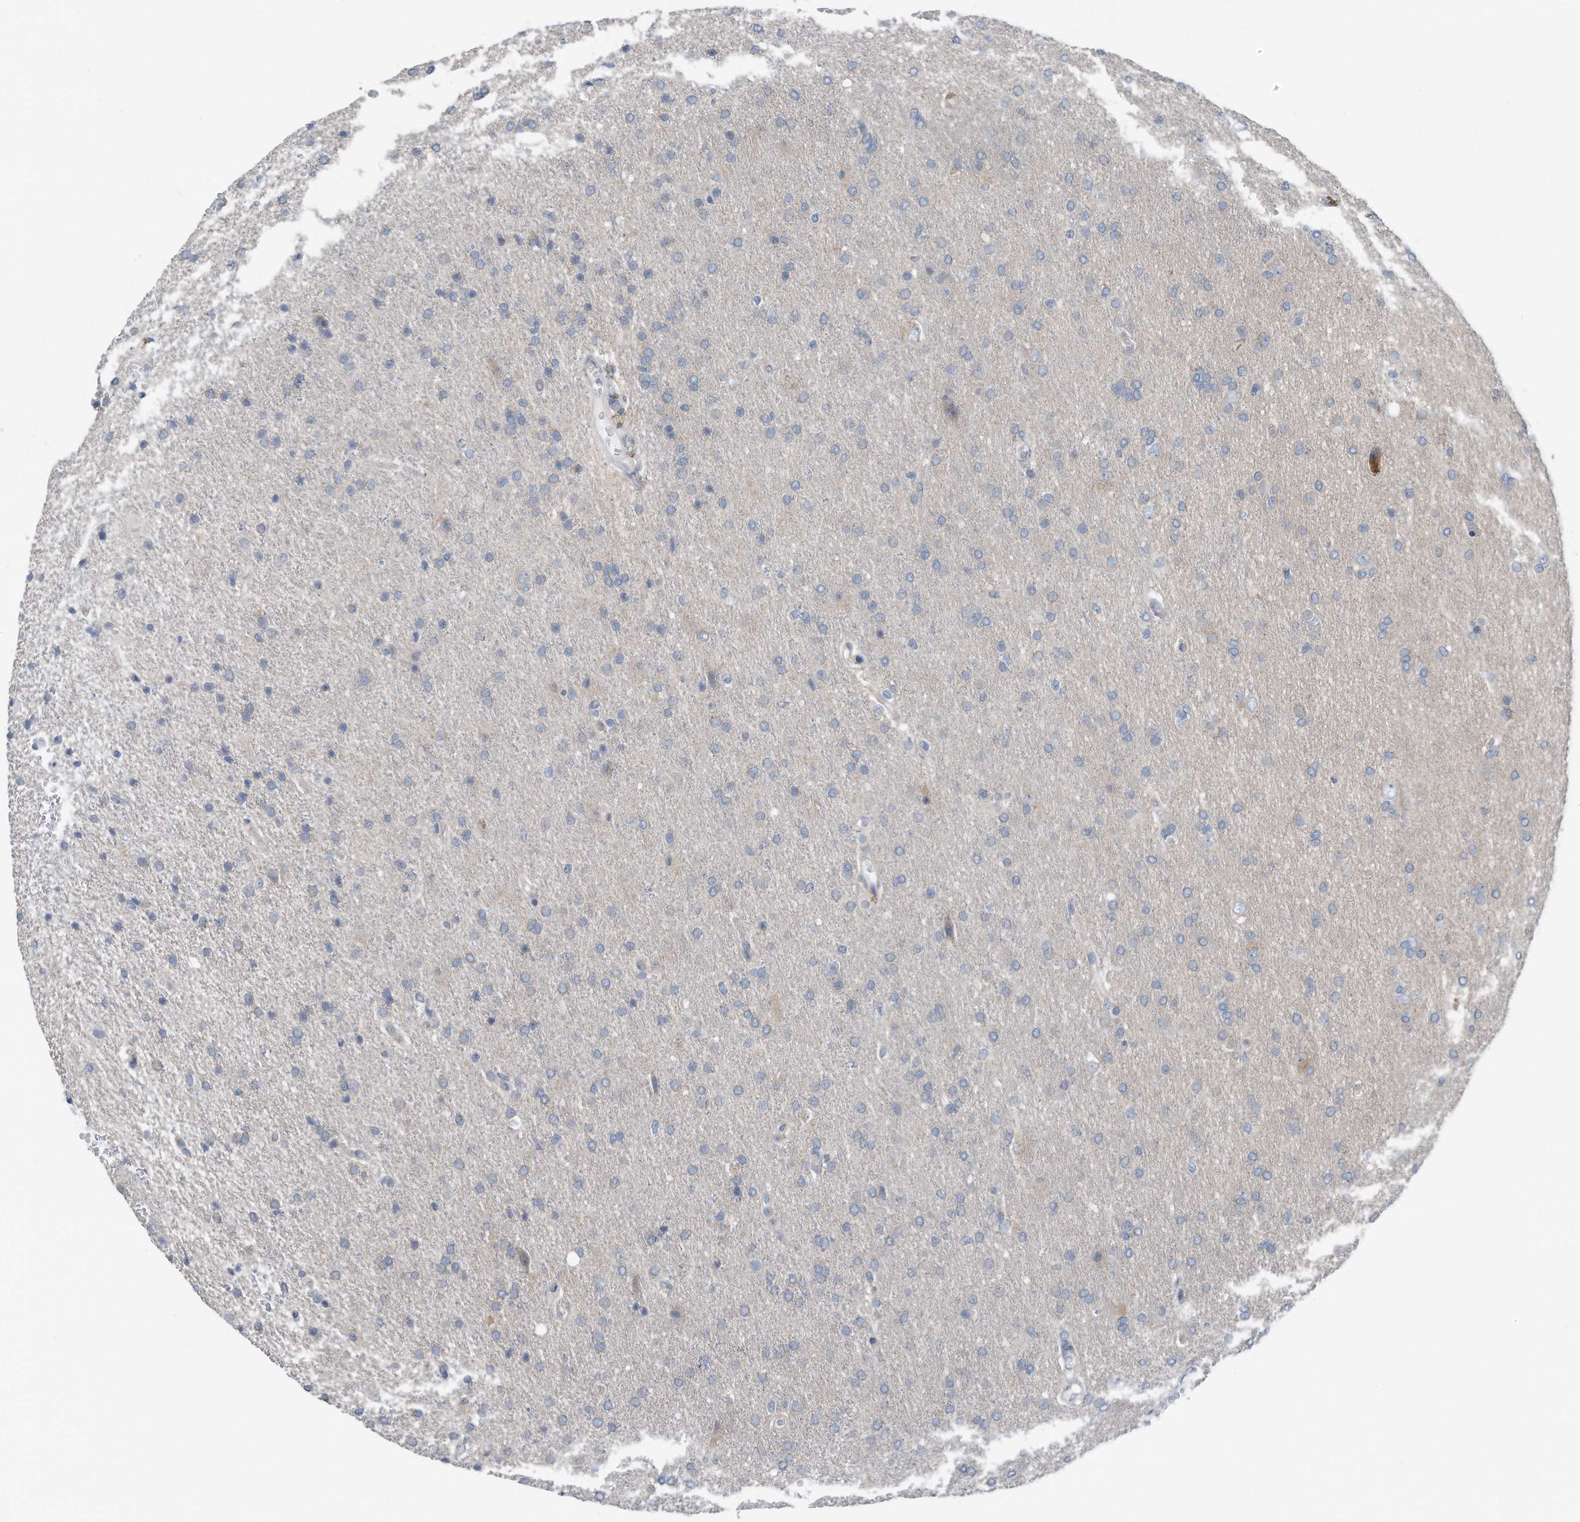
{"staining": {"intensity": "negative", "quantity": "none", "location": "none"}, "tissue": "glioma", "cell_type": "Tumor cells", "image_type": "cancer", "snomed": [{"axis": "morphology", "description": "Glioma, malignant, High grade"}, {"axis": "topography", "description": "Brain"}], "caption": "The photomicrograph displays no significant expression in tumor cells of glioma. Brightfield microscopy of immunohistochemistry stained with DAB (3,3'-diaminobenzidine) (brown) and hematoxylin (blue), captured at high magnification.", "gene": "YRDC", "patient": {"sex": "male", "age": 72}}